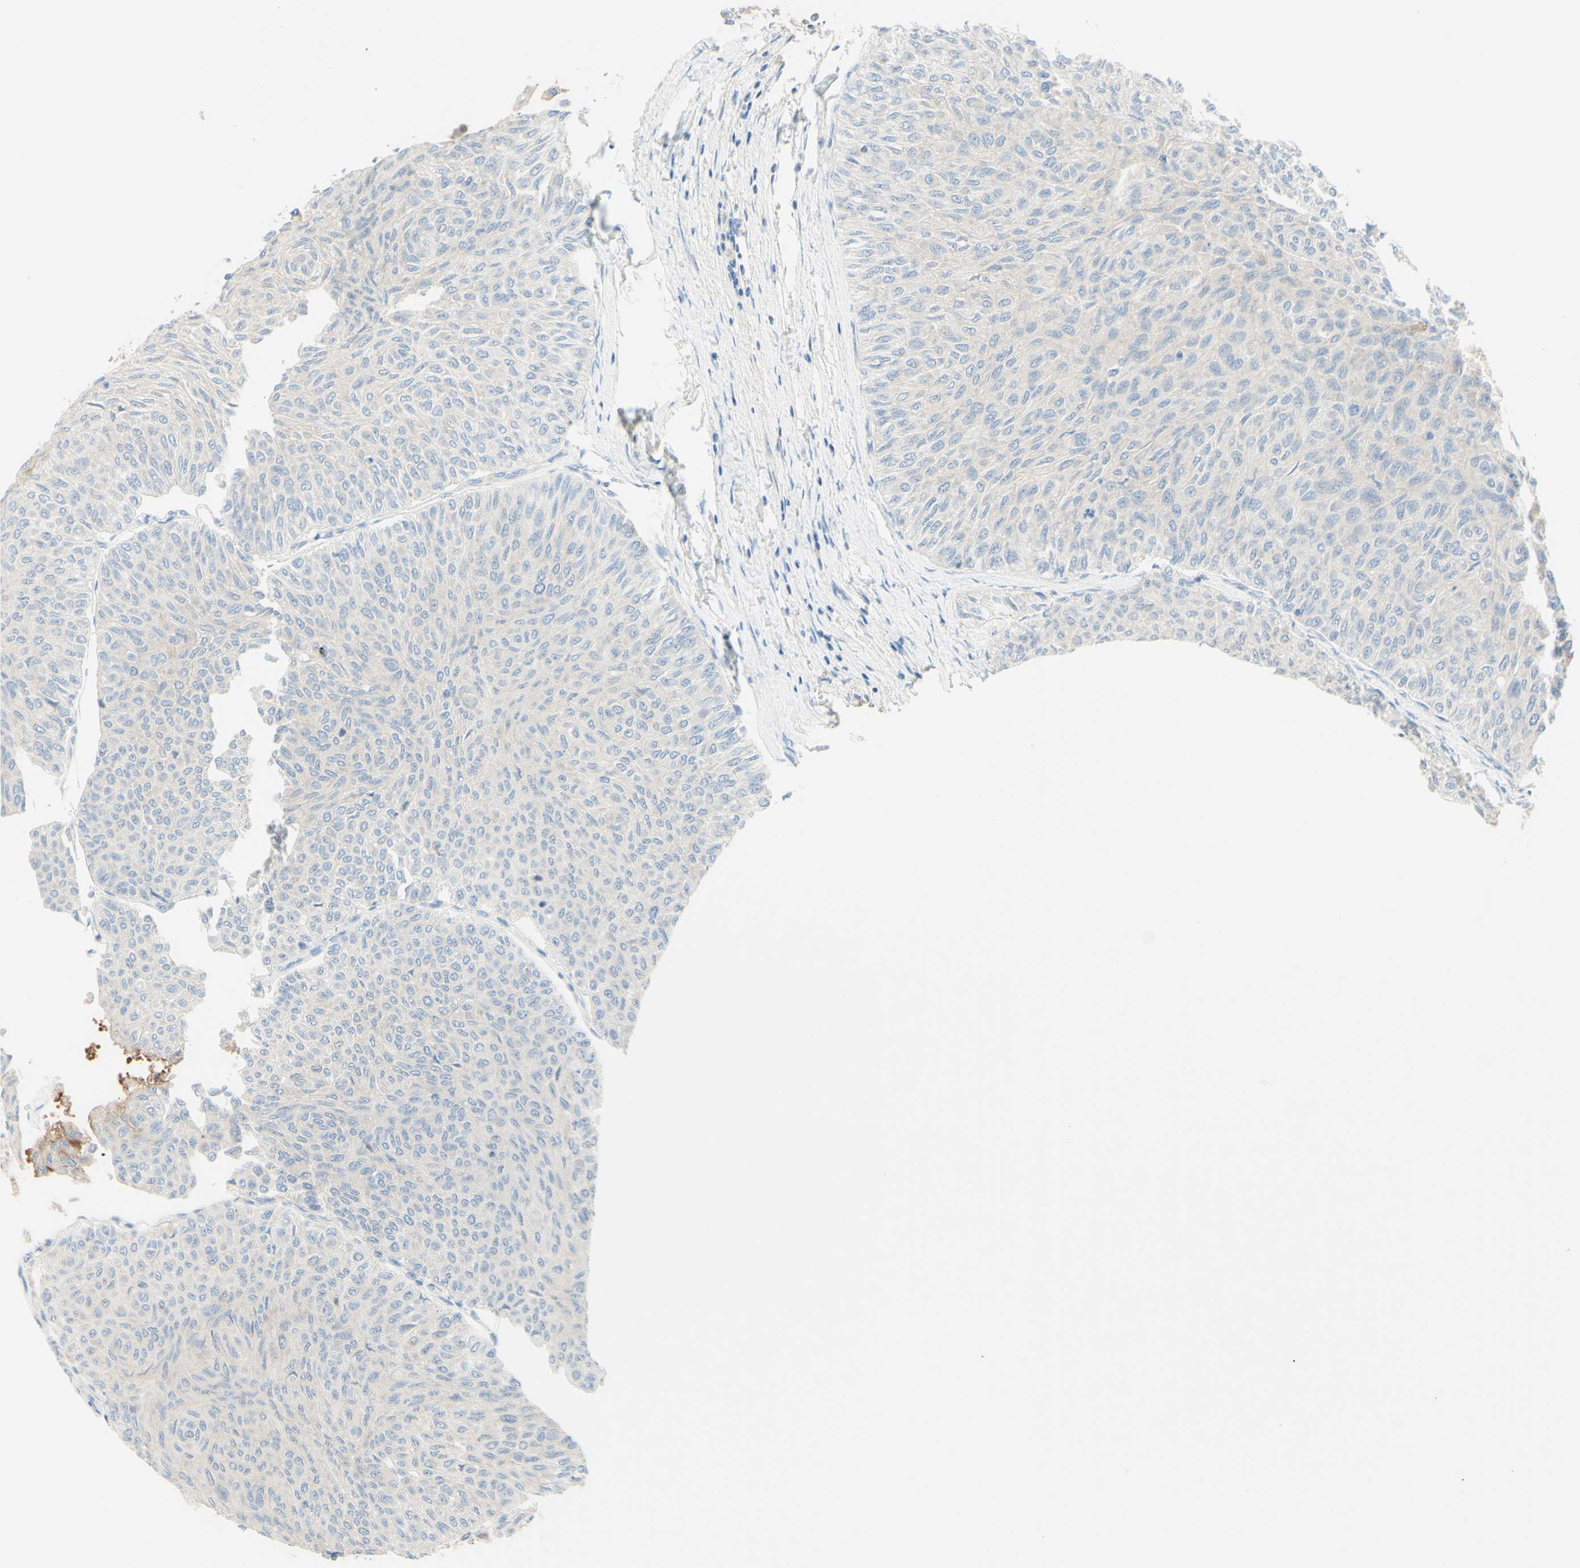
{"staining": {"intensity": "negative", "quantity": "none", "location": "none"}, "tissue": "urothelial cancer", "cell_type": "Tumor cells", "image_type": "cancer", "snomed": [{"axis": "morphology", "description": "Urothelial carcinoma, Low grade"}, {"axis": "topography", "description": "Urinary bladder"}], "caption": "This is an IHC image of urothelial cancer. There is no staining in tumor cells.", "gene": "MTM1", "patient": {"sex": "male", "age": 78}}